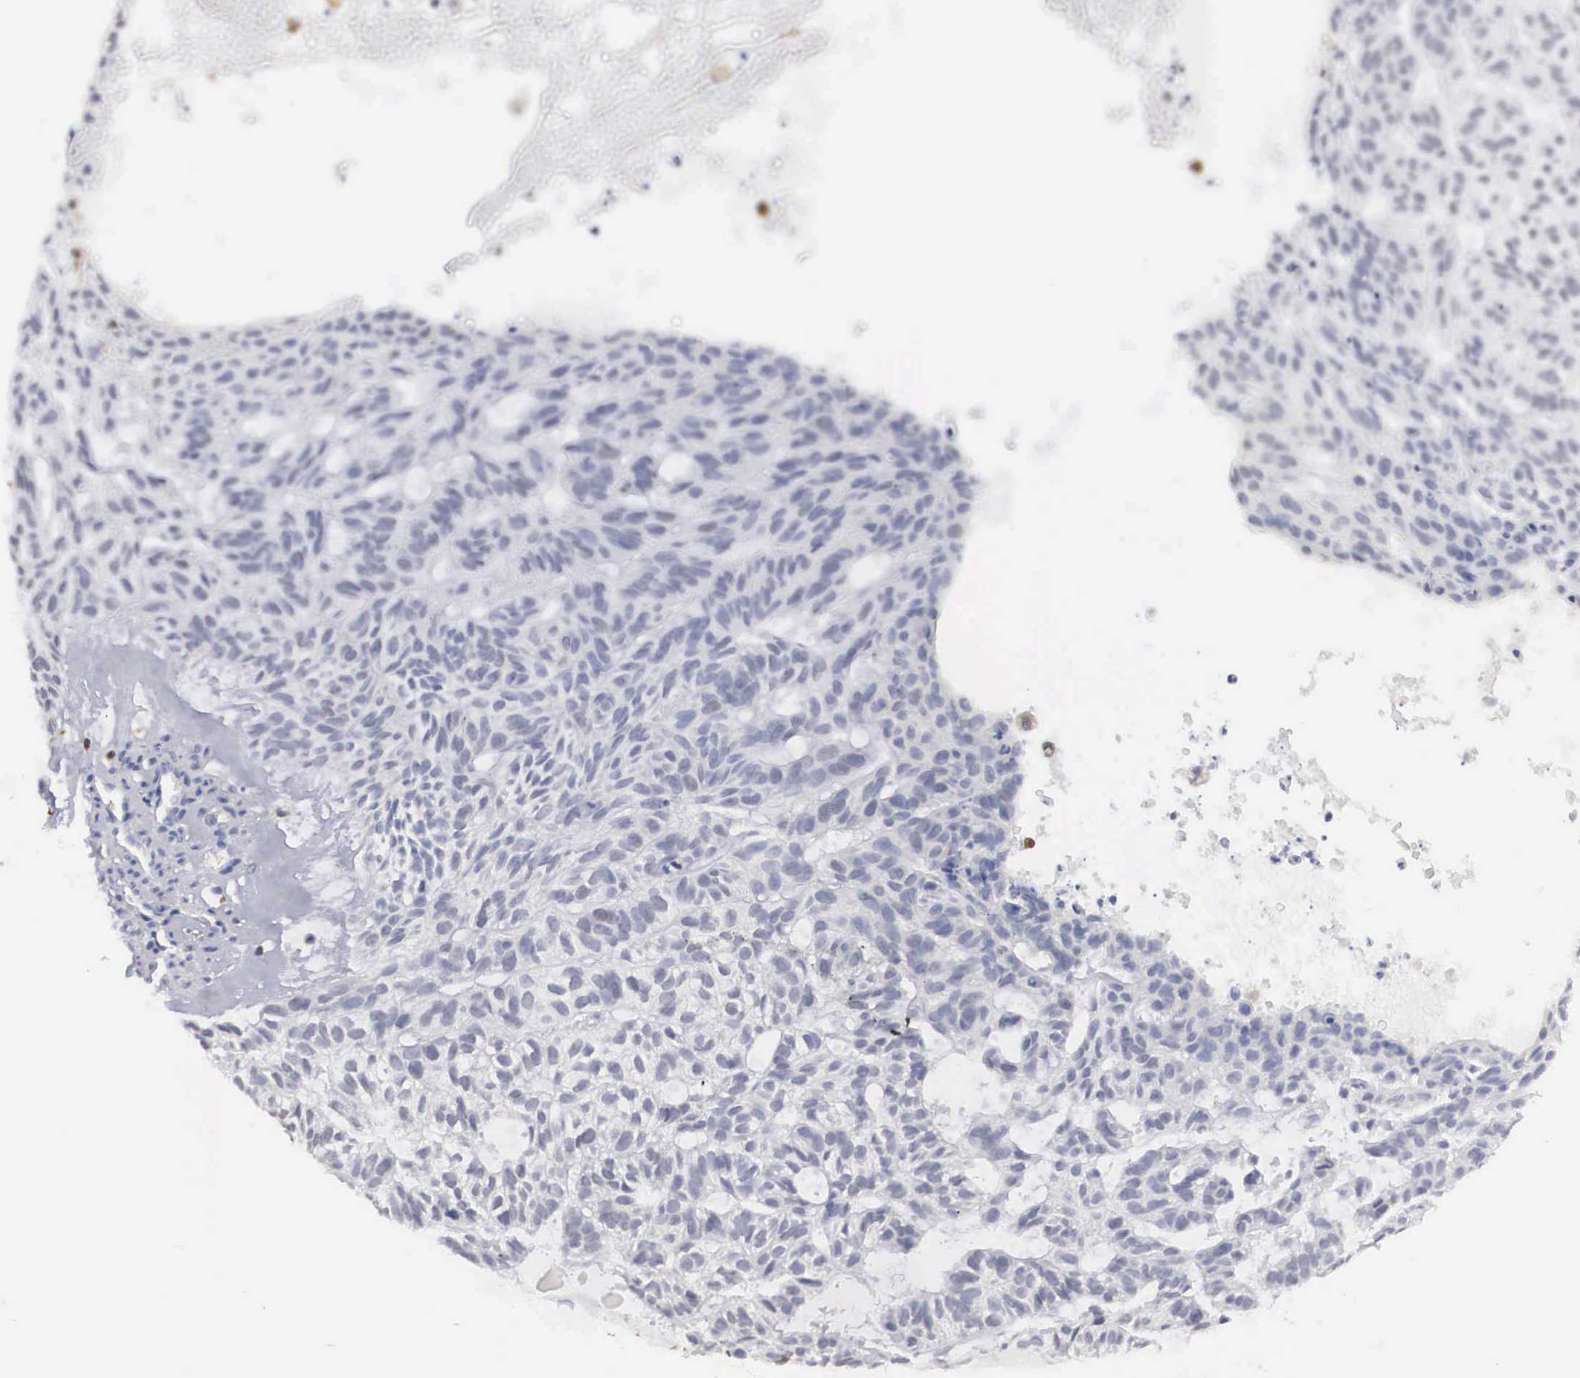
{"staining": {"intensity": "negative", "quantity": "none", "location": "none"}, "tissue": "skin cancer", "cell_type": "Tumor cells", "image_type": "cancer", "snomed": [{"axis": "morphology", "description": "Basal cell carcinoma"}, {"axis": "topography", "description": "Skin"}], "caption": "This is an IHC image of human basal cell carcinoma (skin). There is no expression in tumor cells.", "gene": "HMOX1", "patient": {"sex": "male", "age": 75}}